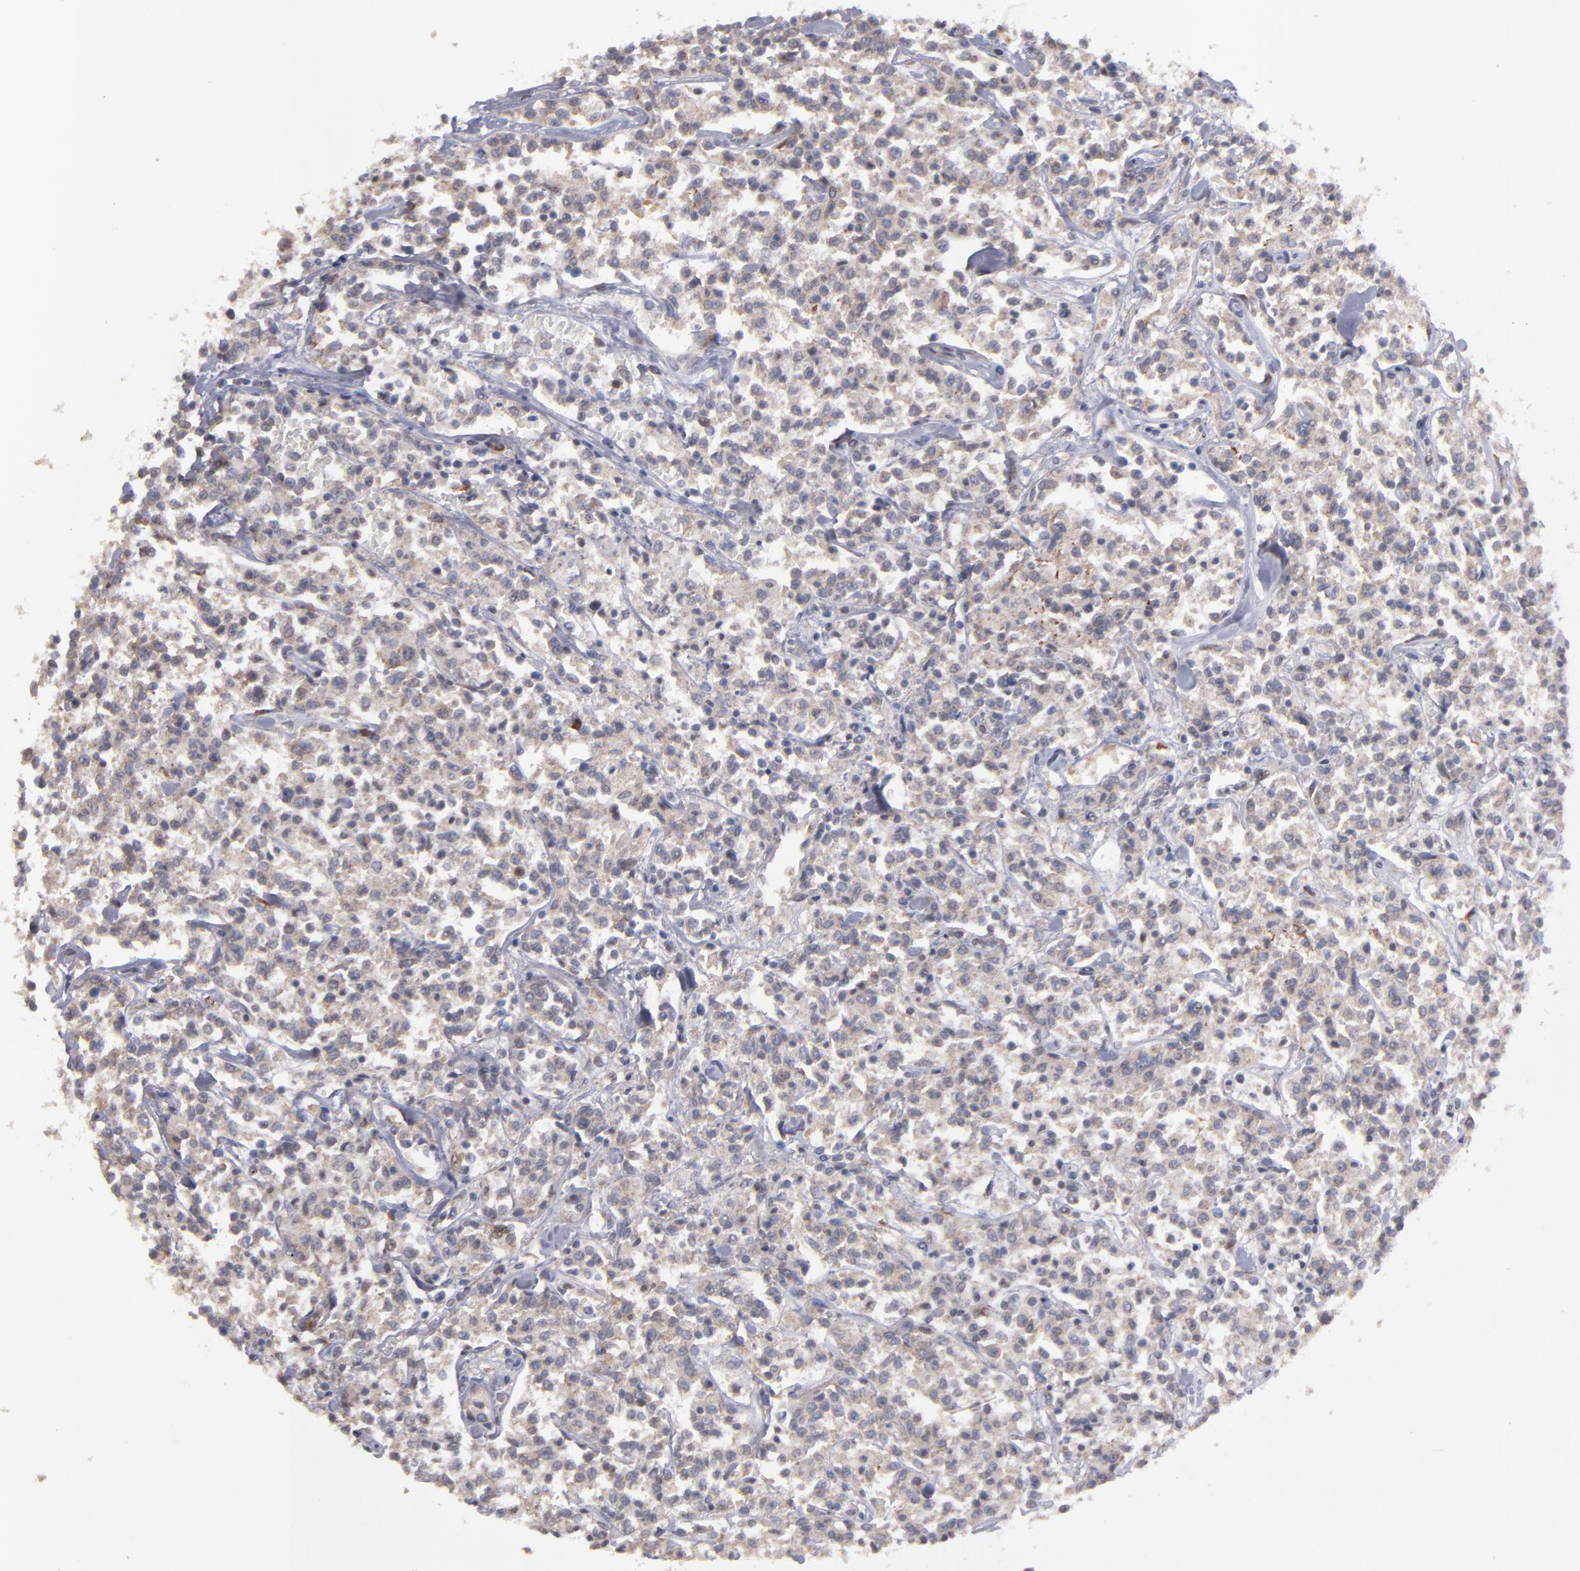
{"staining": {"intensity": "weak", "quantity": "25%-75%", "location": "cytoplasmic/membranous"}, "tissue": "lymphoma", "cell_type": "Tumor cells", "image_type": "cancer", "snomed": [{"axis": "morphology", "description": "Malignant lymphoma, non-Hodgkin's type, Low grade"}, {"axis": "topography", "description": "Small intestine"}], "caption": "The immunohistochemical stain labels weak cytoplasmic/membranous staining in tumor cells of malignant lymphoma, non-Hodgkin's type (low-grade) tissue. (DAB IHC with brightfield microscopy, high magnification).", "gene": "SND1", "patient": {"sex": "female", "age": 59}}